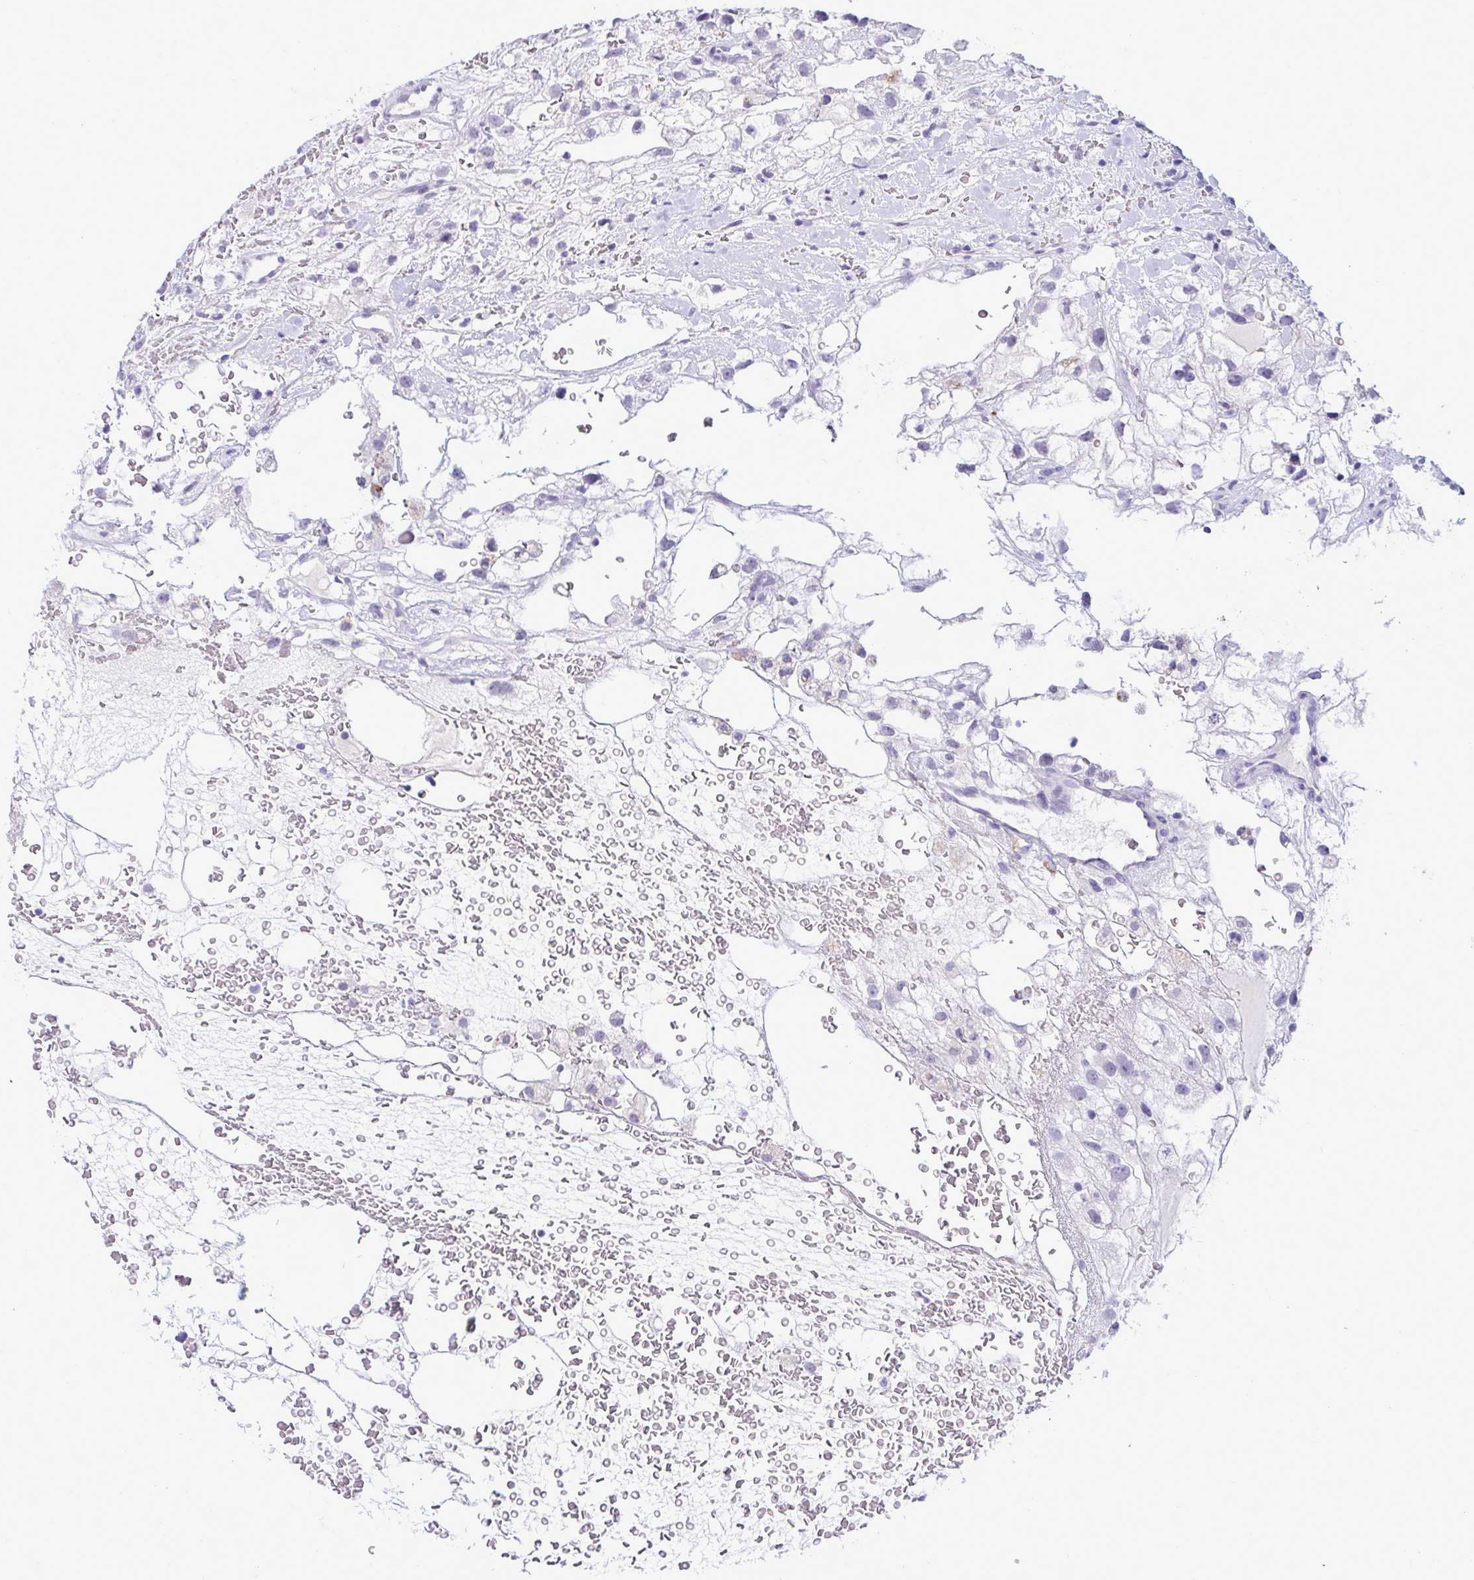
{"staining": {"intensity": "negative", "quantity": "none", "location": "none"}, "tissue": "renal cancer", "cell_type": "Tumor cells", "image_type": "cancer", "snomed": [{"axis": "morphology", "description": "Adenocarcinoma, NOS"}, {"axis": "topography", "description": "Kidney"}], "caption": "Adenocarcinoma (renal) stained for a protein using IHC displays no expression tumor cells.", "gene": "ELN", "patient": {"sex": "male", "age": 59}}